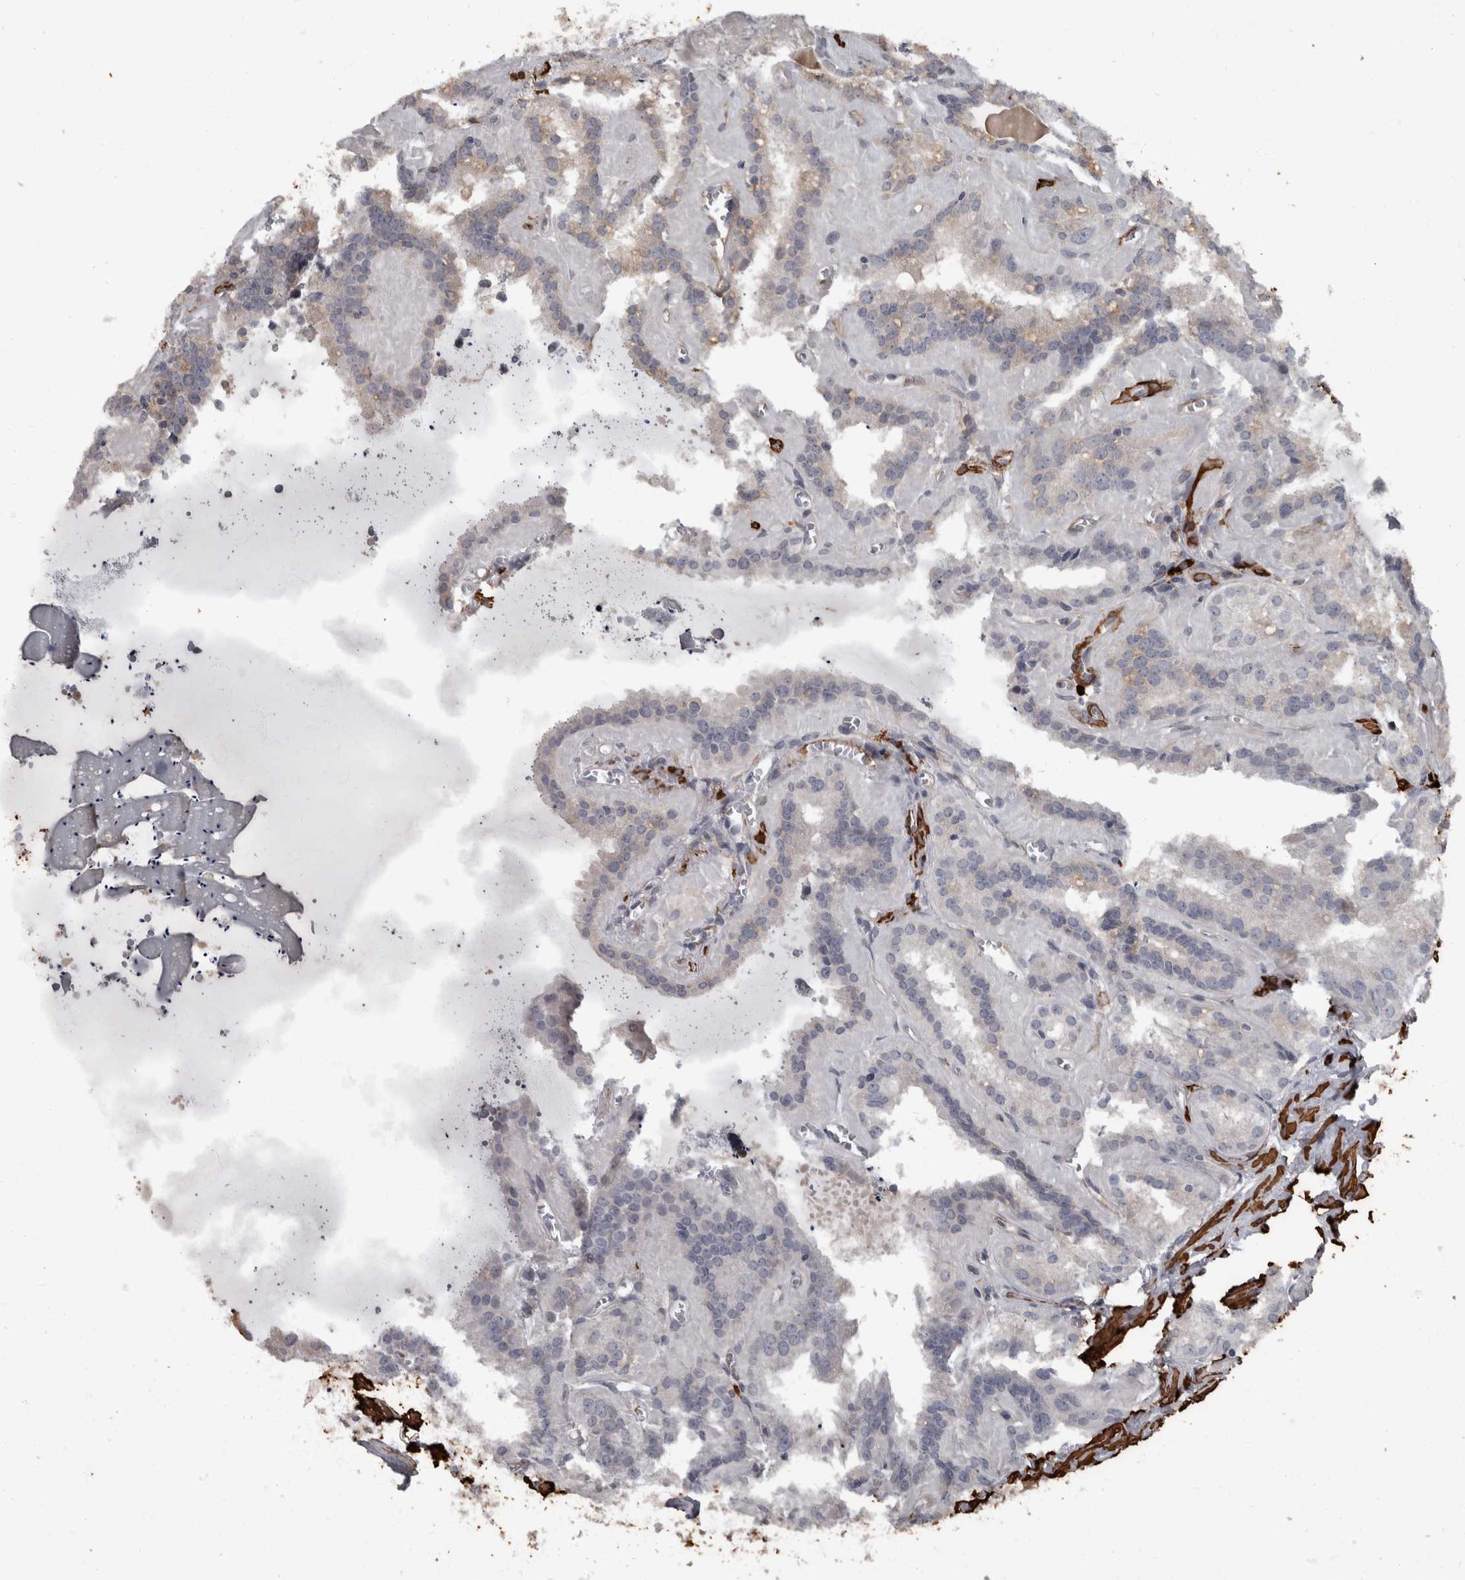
{"staining": {"intensity": "negative", "quantity": "none", "location": "none"}, "tissue": "seminal vesicle", "cell_type": "Glandular cells", "image_type": "normal", "snomed": [{"axis": "morphology", "description": "Normal tissue, NOS"}, {"axis": "topography", "description": "Prostate"}, {"axis": "topography", "description": "Seminal veicle"}], "caption": "A photomicrograph of human seminal vesicle is negative for staining in glandular cells.", "gene": "MASTL", "patient": {"sex": "male", "age": 59}}